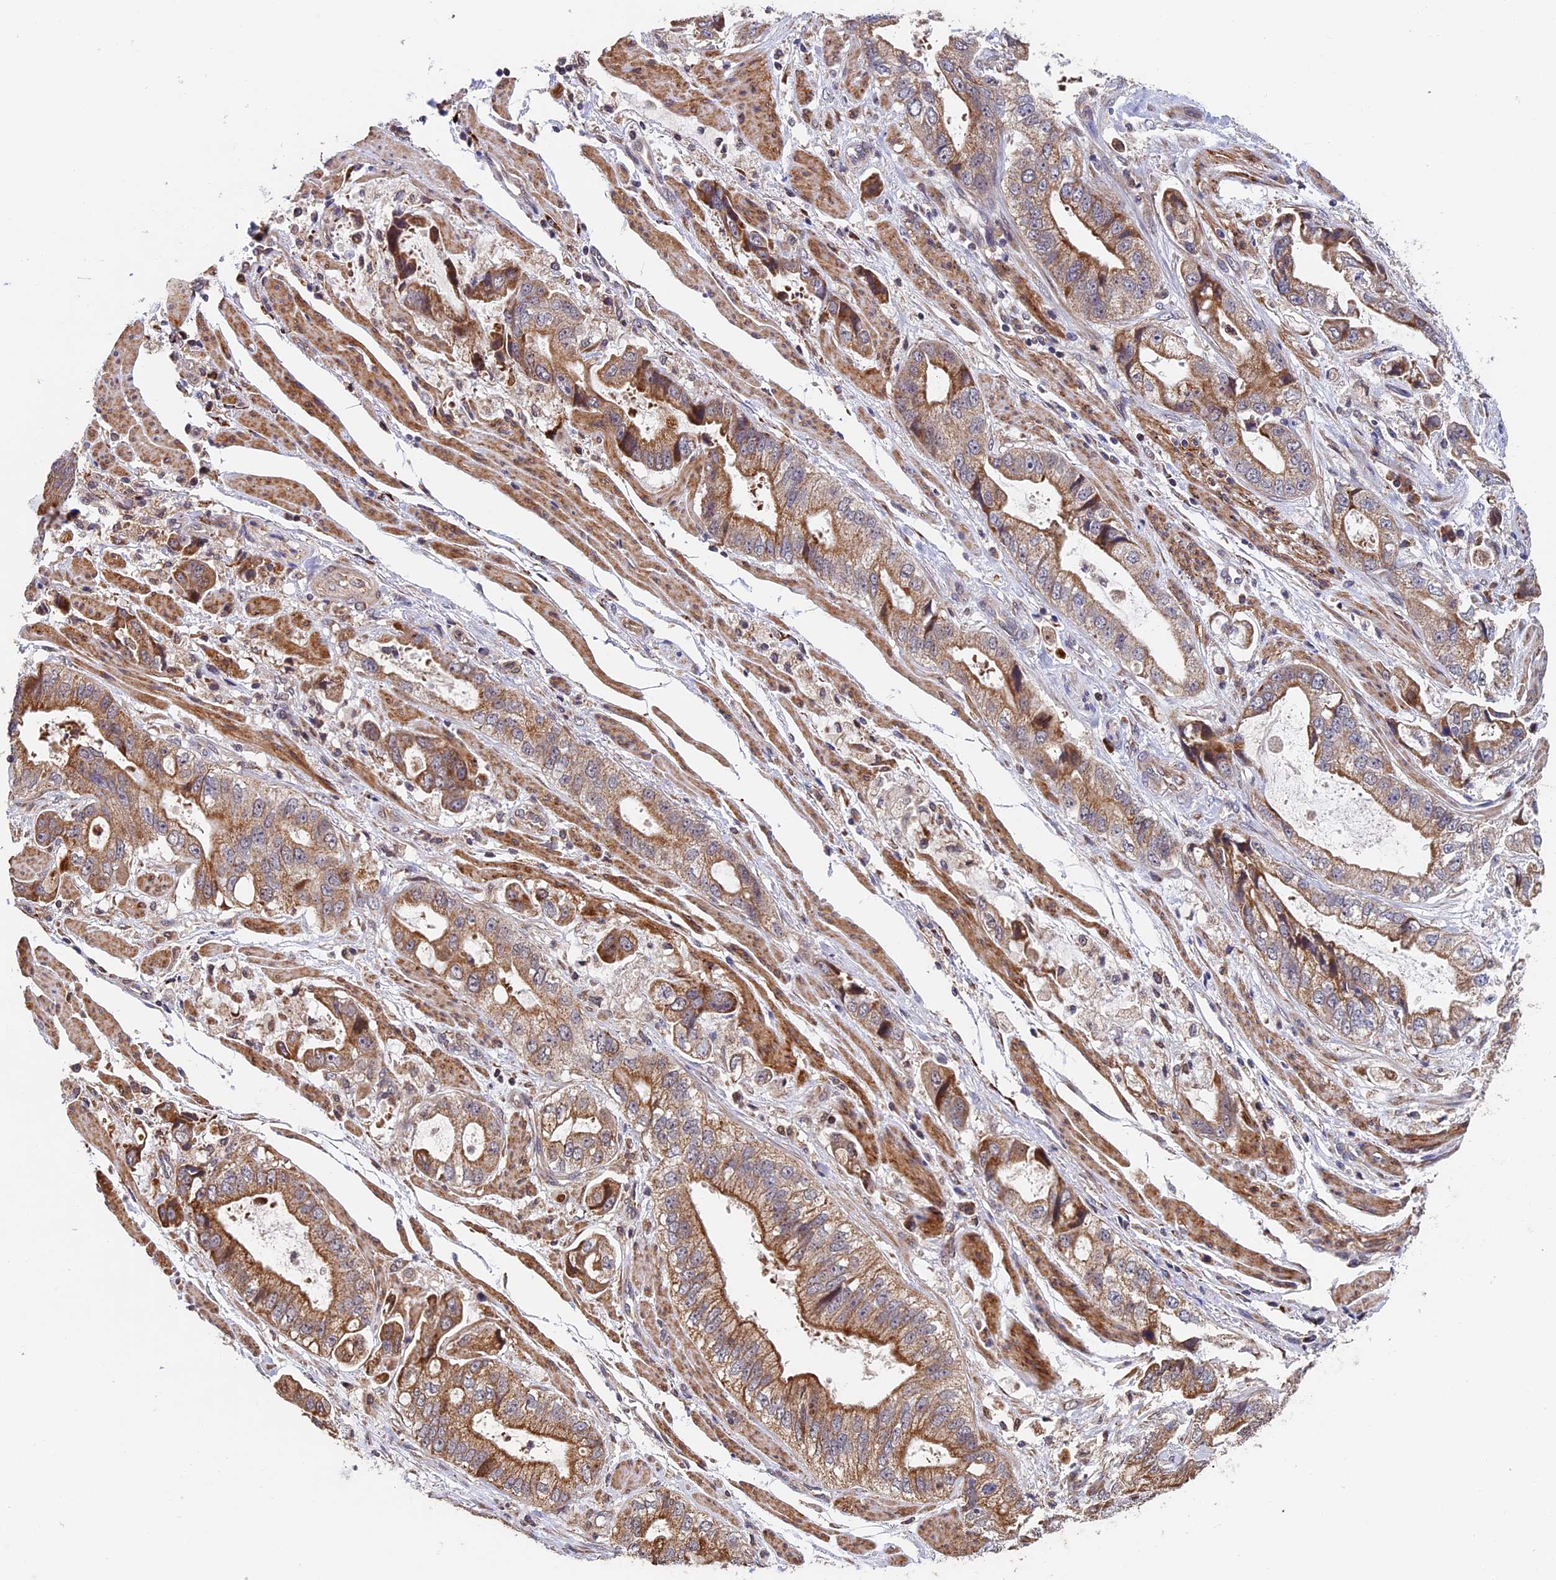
{"staining": {"intensity": "moderate", "quantity": ">75%", "location": "cytoplasmic/membranous"}, "tissue": "stomach cancer", "cell_type": "Tumor cells", "image_type": "cancer", "snomed": [{"axis": "morphology", "description": "Adenocarcinoma, NOS"}, {"axis": "topography", "description": "Stomach"}], "caption": "Tumor cells reveal medium levels of moderate cytoplasmic/membranous expression in about >75% of cells in human stomach cancer.", "gene": "RNF17", "patient": {"sex": "male", "age": 62}}